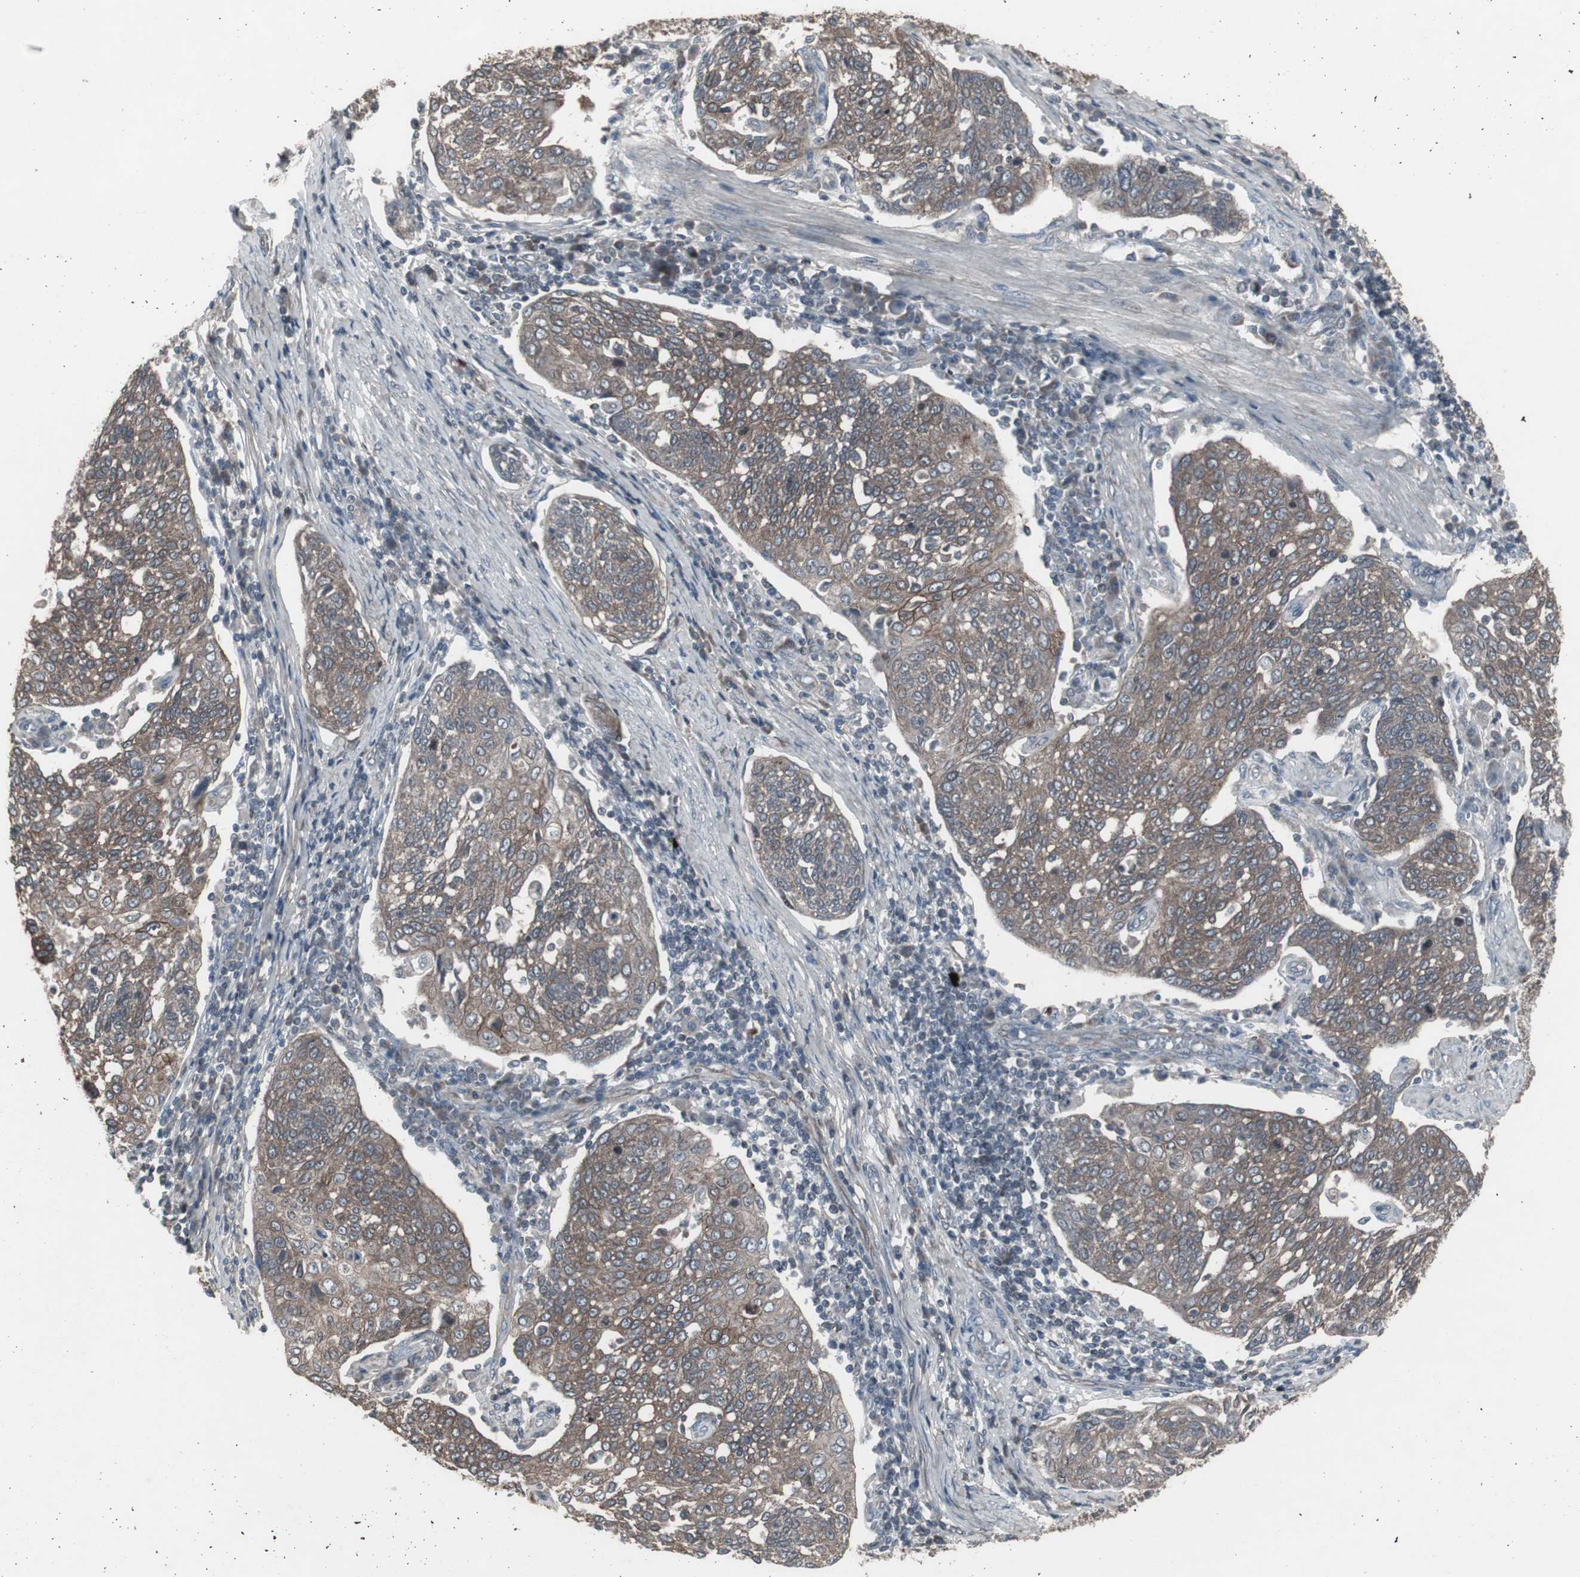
{"staining": {"intensity": "weak", "quantity": ">75%", "location": "cytoplasmic/membranous"}, "tissue": "cervical cancer", "cell_type": "Tumor cells", "image_type": "cancer", "snomed": [{"axis": "morphology", "description": "Squamous cell carcinoma, NOS"}, {"axis": "topography", "description": "Cervix"}], "caption": "IHC (DAB) staining of cervical squamous cell carcinoma reveals weak cytoplasmic/membranous protein positivity in approximately >75% of tumor cells. (DAB (3,3'-diaminobenzidine) = brown stain, brightfield microscopy at high magnification).", "gene": "SSTR2", "patient": {"sex": "female", "age": 34}}